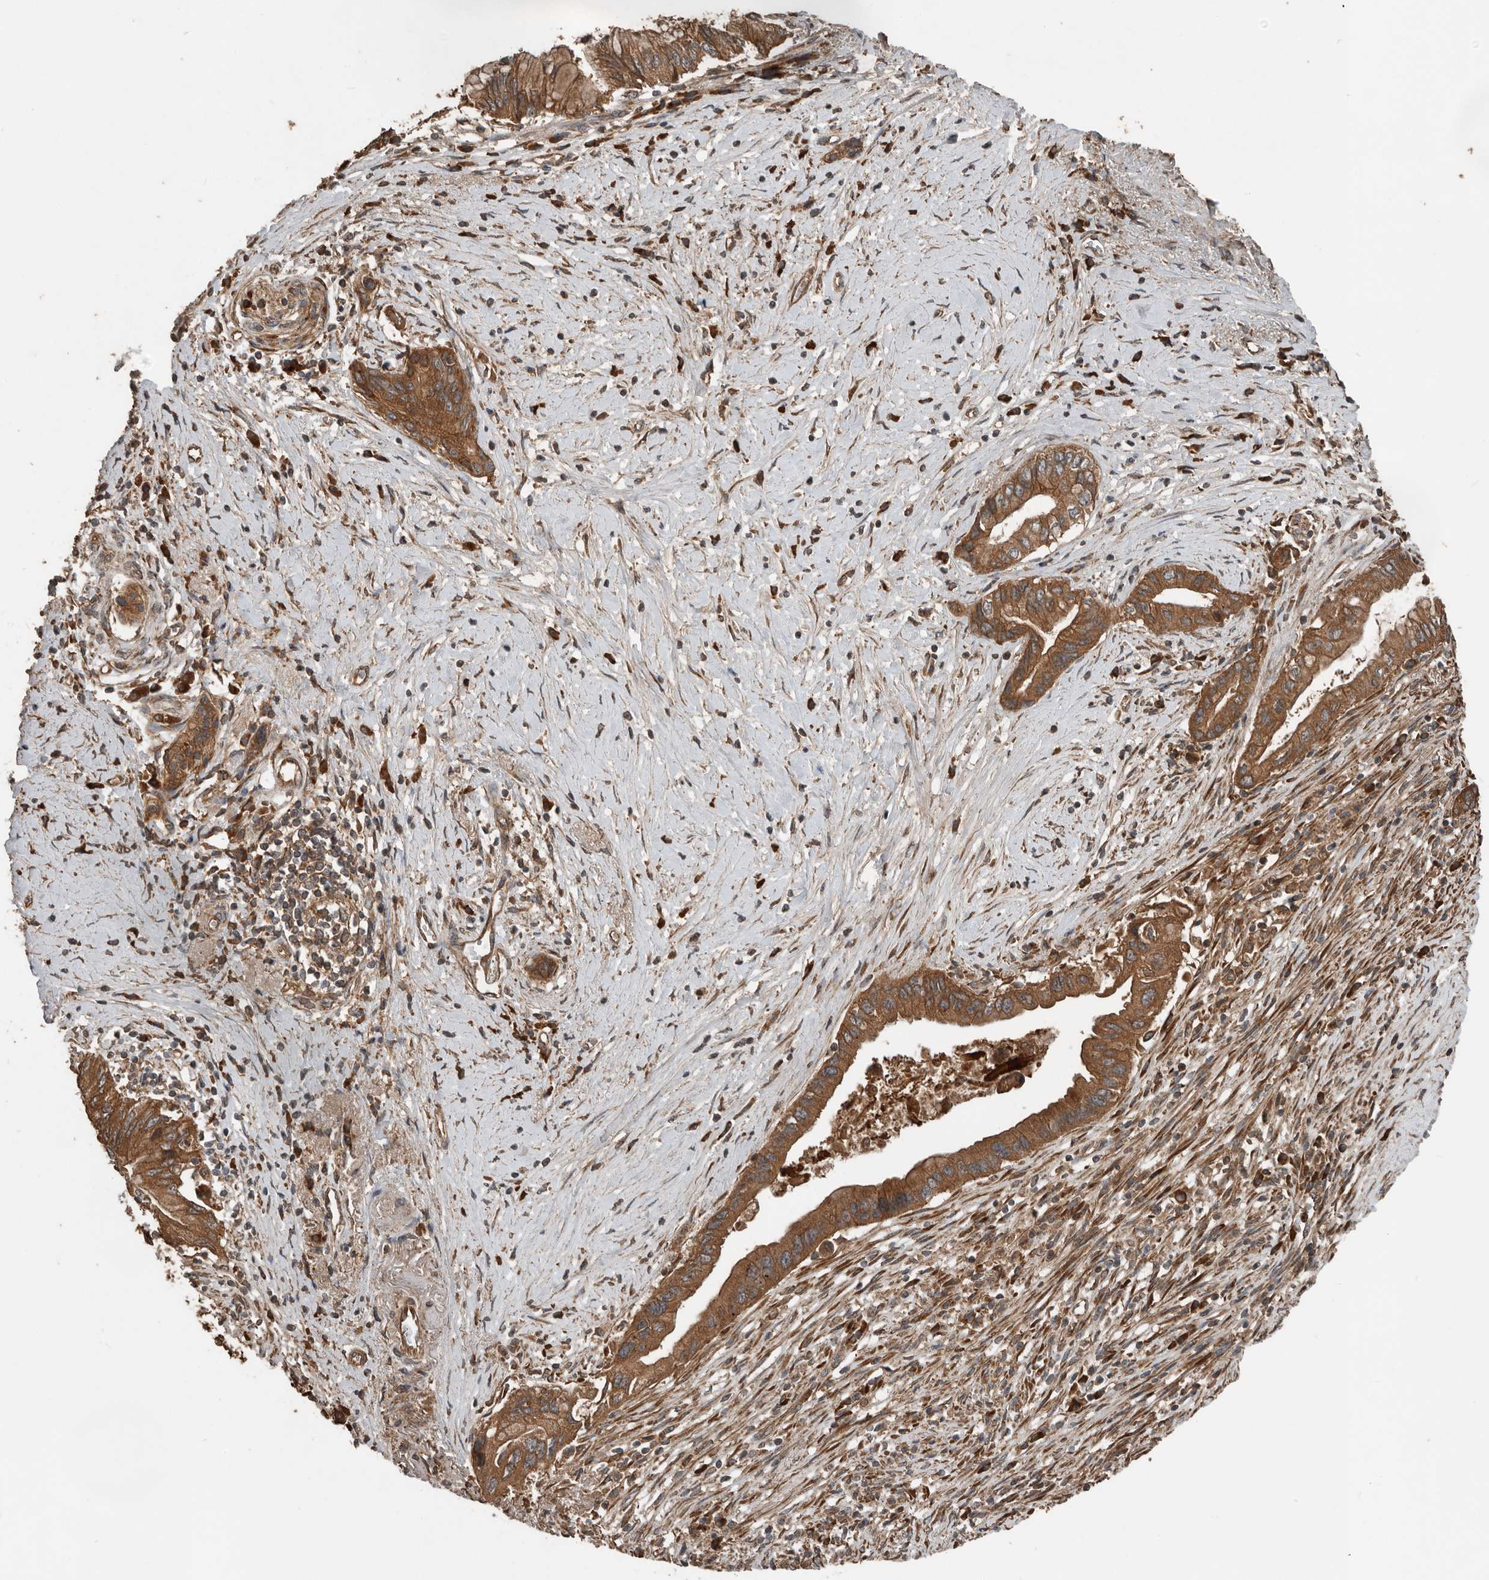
{"staining": {"intensity": "strong", "quantity": ">75%", "location": "cytoplasmic/membranous"}, "tissue": "pancreatic cancer", "cell_type": "Tumor cells", "image_type": "cancer", "snomed": [{"axis": "morphology", "description": "Adenocarcinoma, NOS"}, {"axis": "topography", "description": "Pancreas"}], "caption": "A micrograph of human pancreatic cancer (adenocarcinoma) stained for a protein demonstrates strong cytoplasmic/membranous brown staining in tumor cells.", "gene": "RNF207", "patient": {"sex": "male", "age": 78}}